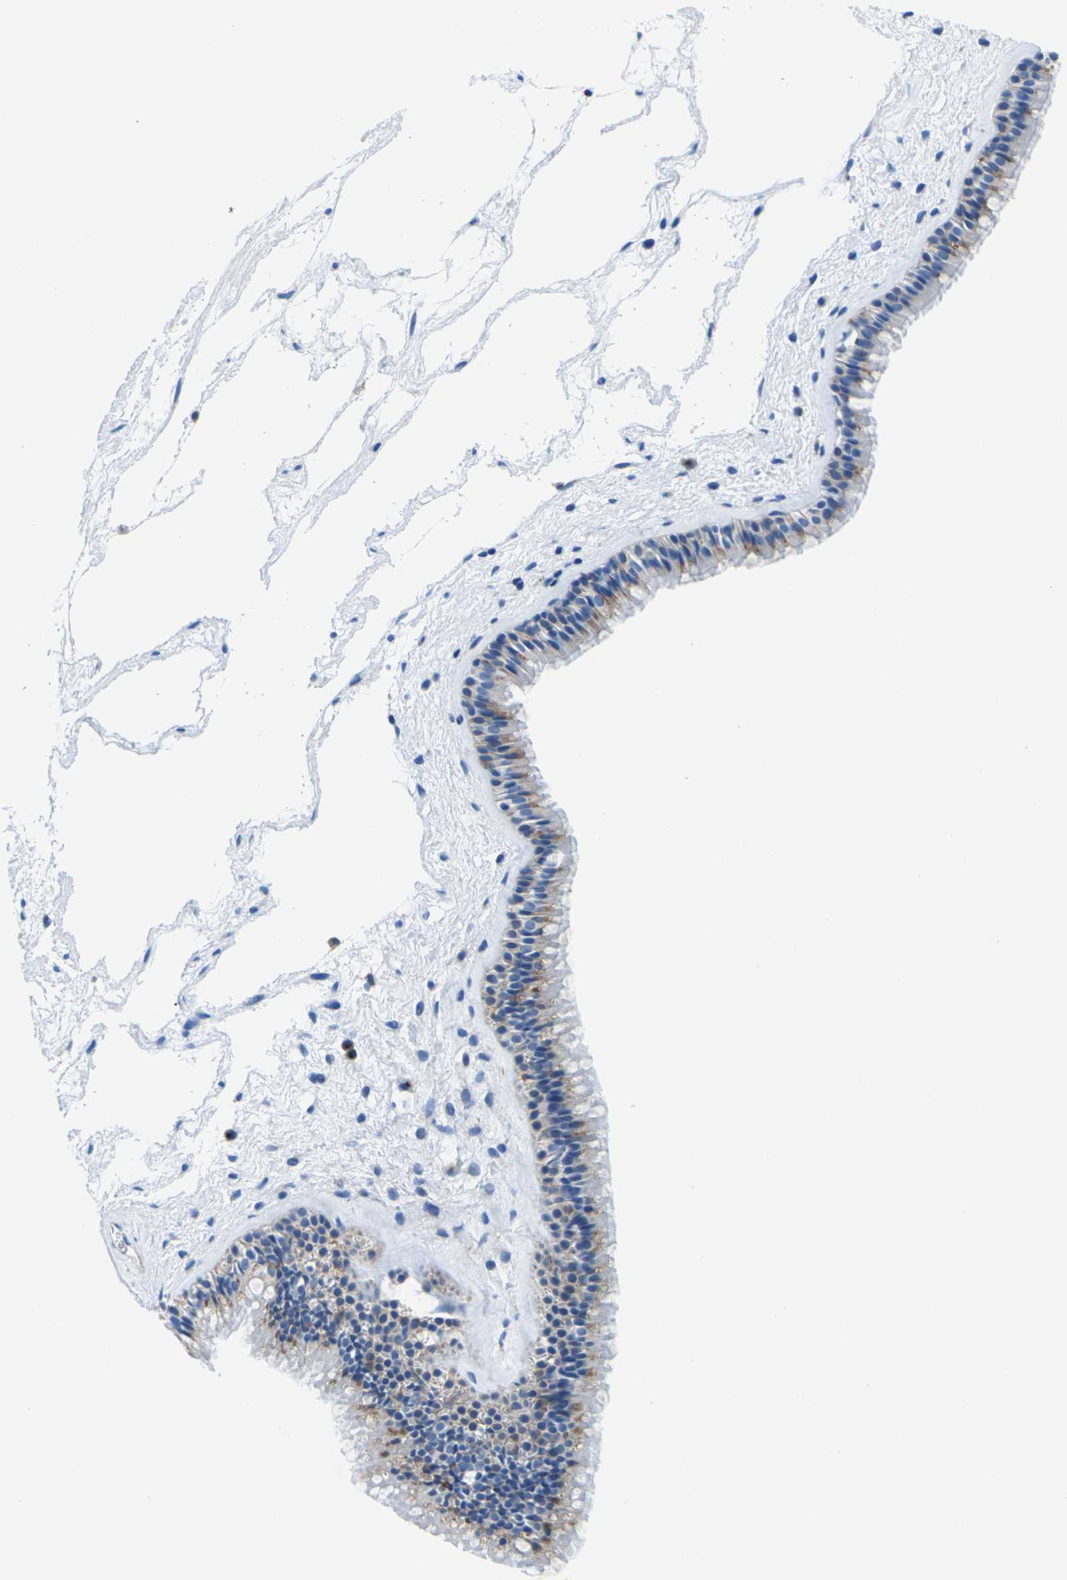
{"staining": {"intensity": "moderate", "quantity": "25%-75%", "location": "cytoplasmic/membranous"}, "tissue": "nasopharynx", "cell_type": "Respiratory epithelial cells", "image_type": "normal", "snomed": [{"axis": "morphology", "description": "Normal tissue, NOS"}, {"axis": "morphology", "description": "Inflammation, NOS"}, {"axis": "topography", "description": "Nasopharynx"}], "caption": "There is medium levels of moderate cytoplasmic/membranous expression in respiratory epithelial cells of normal nasopharynx, as demonstrated by immunohistochemical staining (brown color).", "gene": "SYNGR2", "patient": {"sex": "male", "age": 48}}